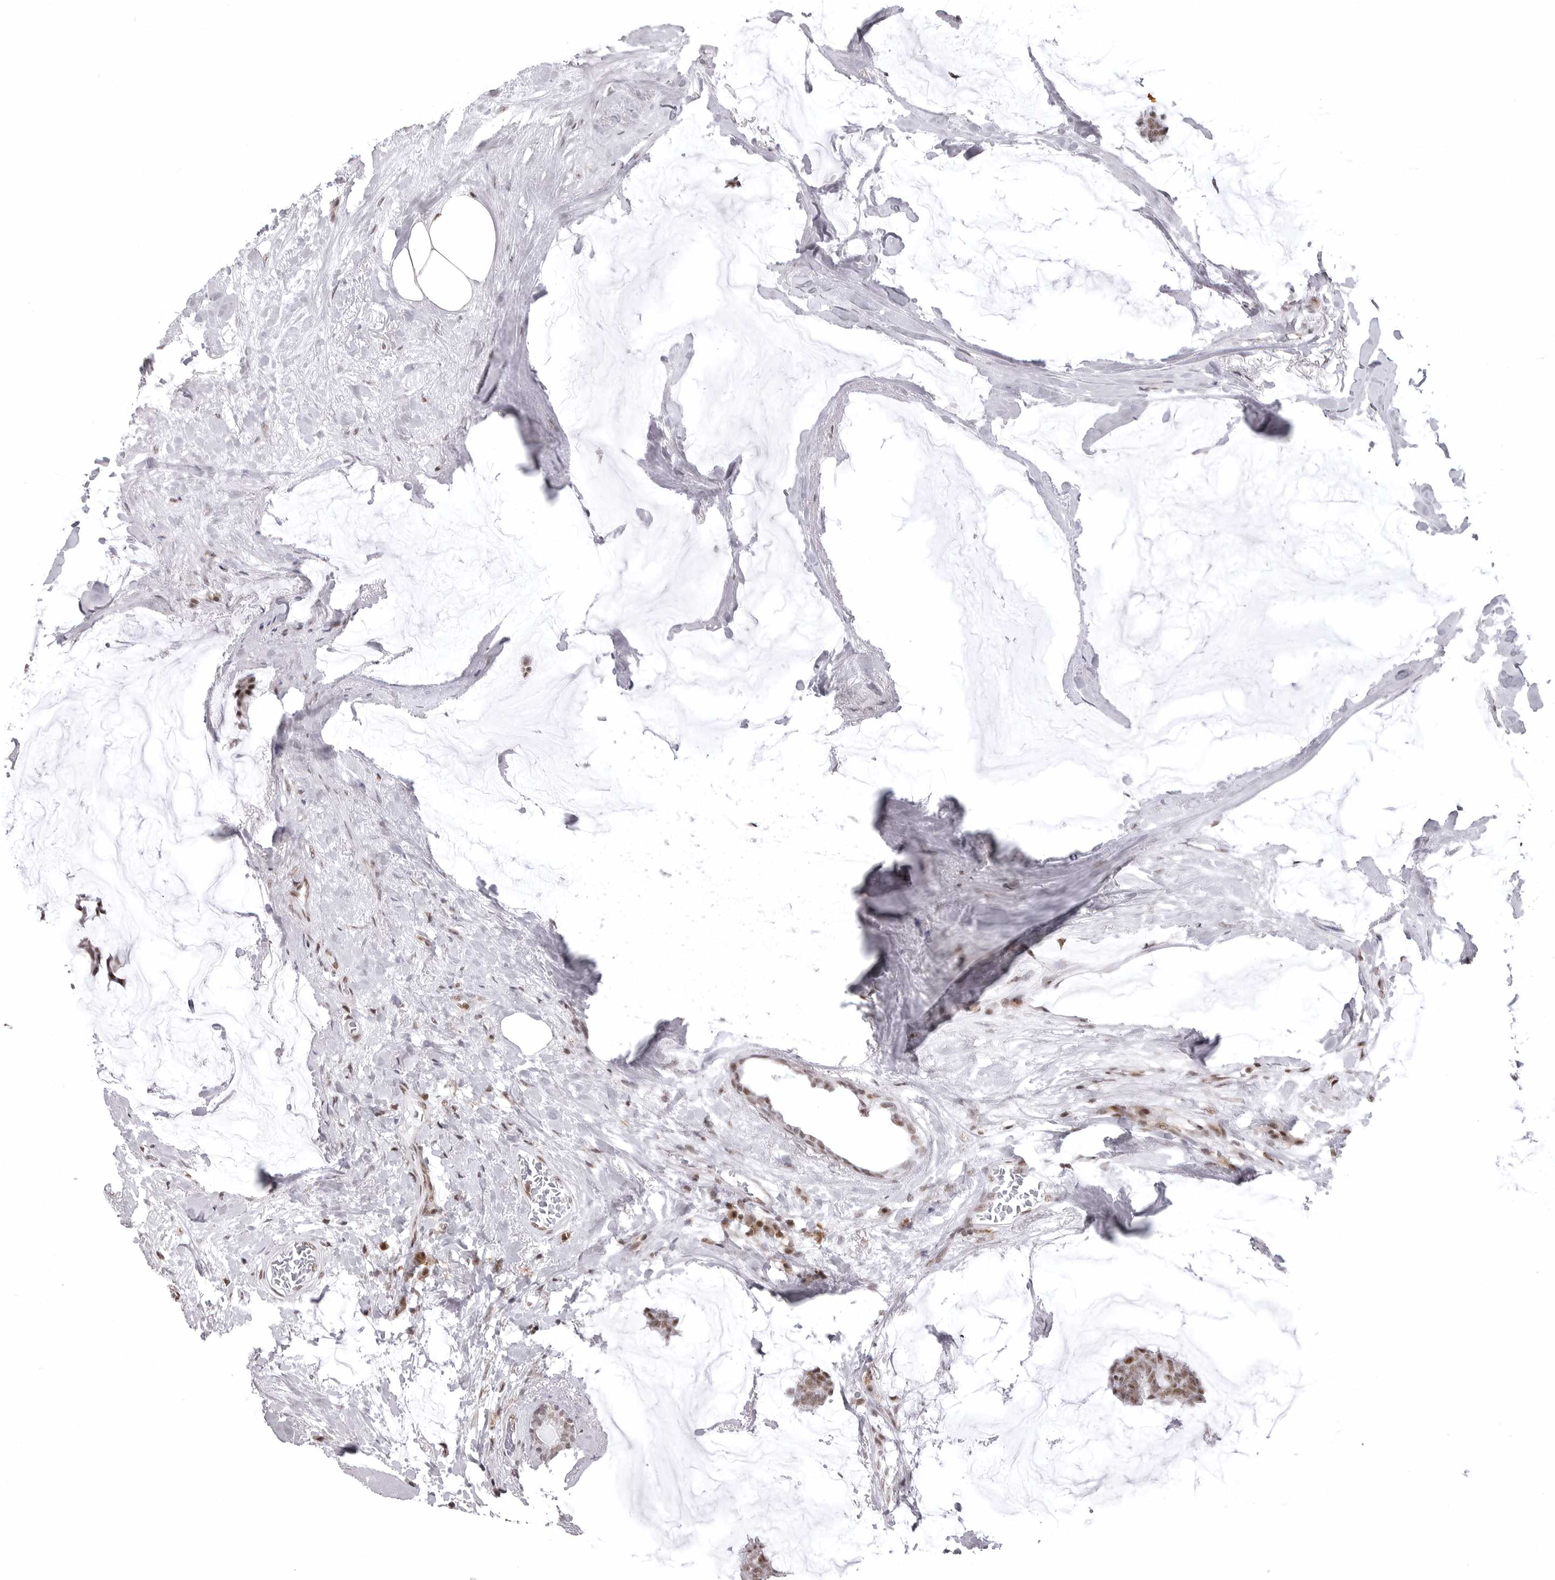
{"staining": {"intensity": "moderate", "quantity": ">75%", "location": "nuclear"}, "tissue": "breast cancer", "cell_type": "Tumor cells", "image_type": "cancer", "snomed": [{"axis": "morphology", "description": "Duct carcinoma"}, {"axis": "topography", "description": "Breast"}], "caption": "Protein staining by IHC shows moderate nuclear positivity in approximately >75% of tumor cells in breast cancer (infiltrating ductal carcinoma).", "gene": "WRAP53", "patient": {"sex": "female", "age": 93}}